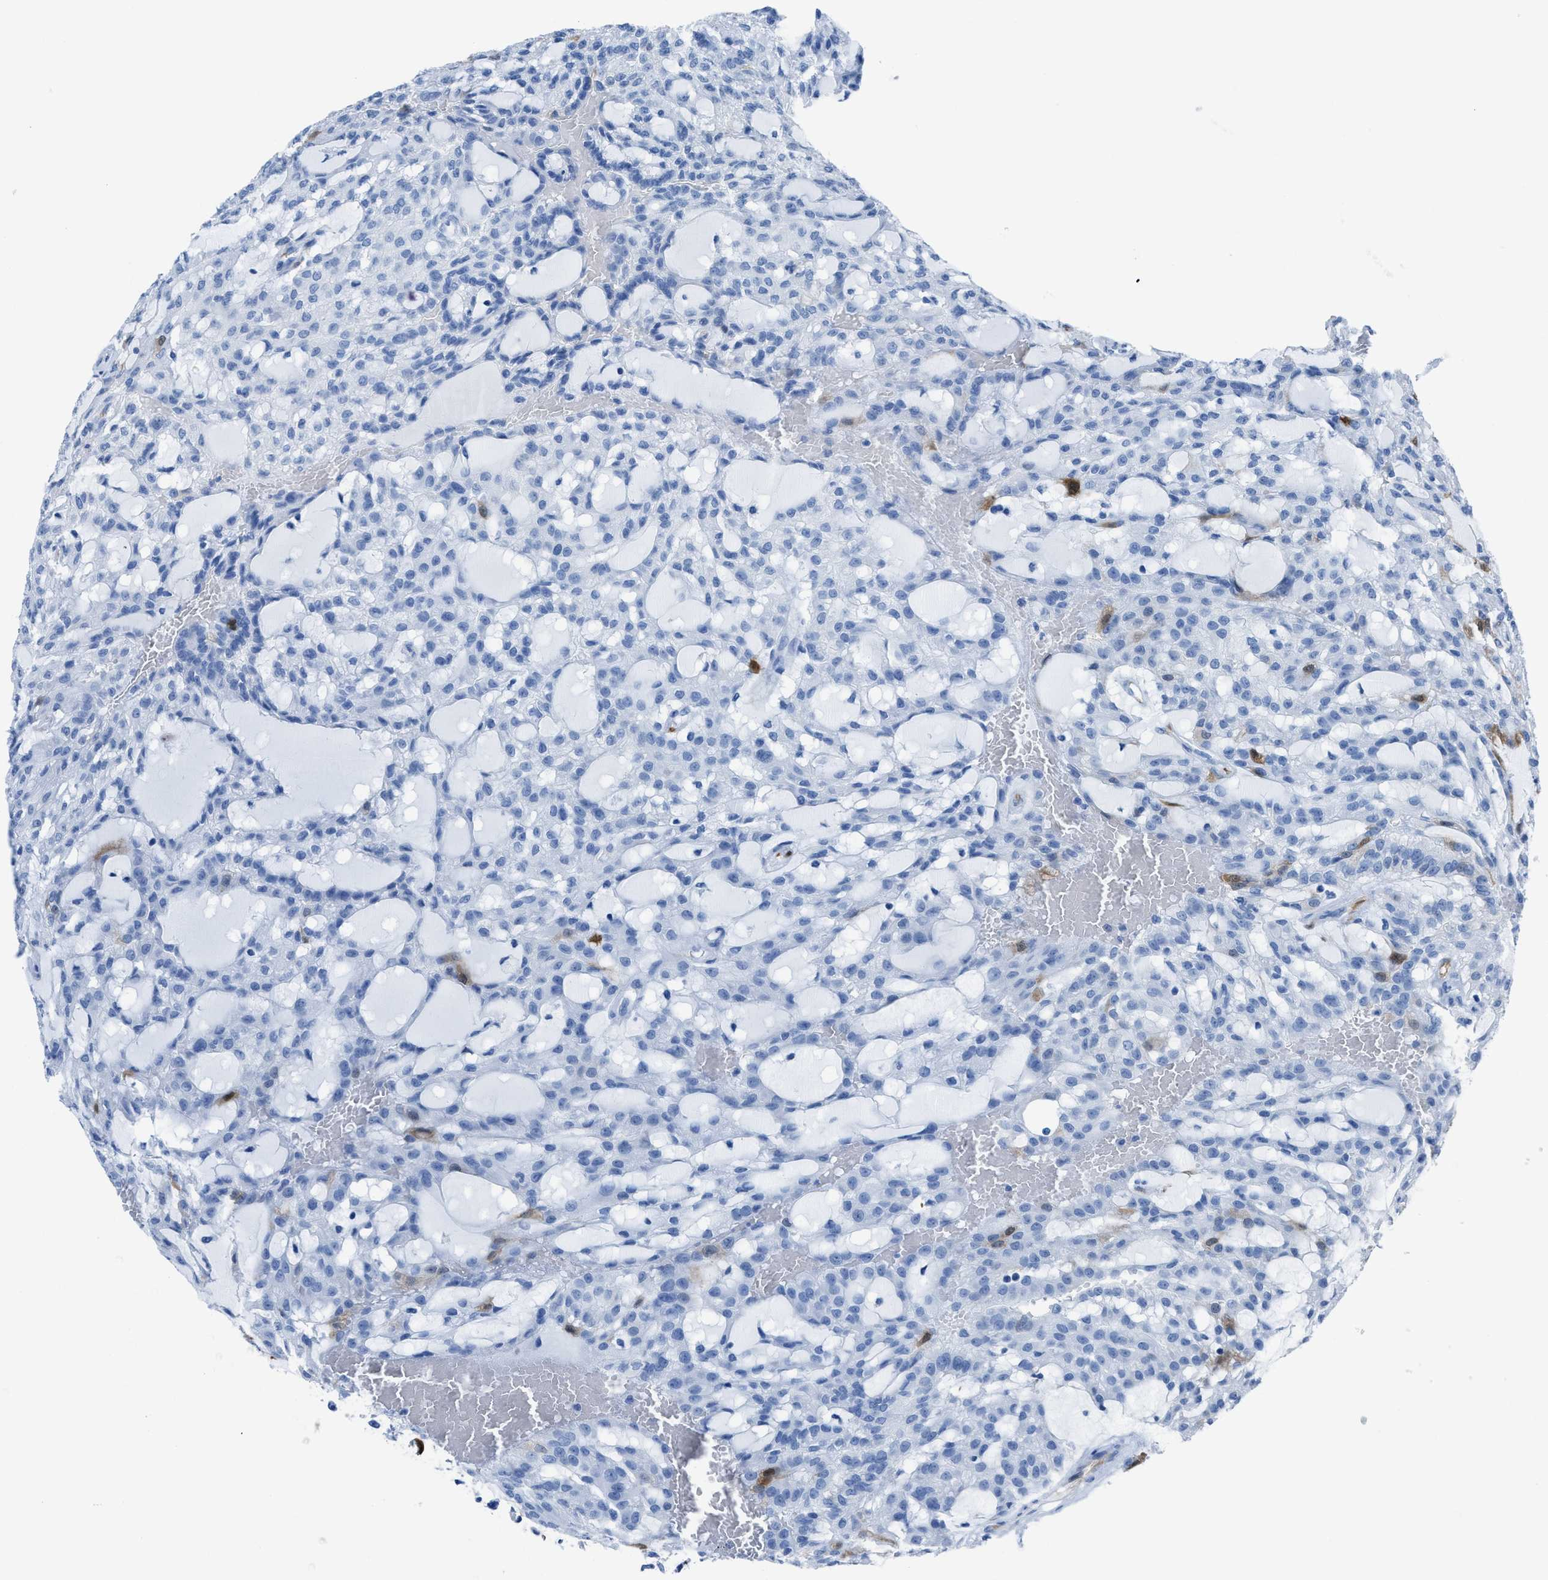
{"staining": {"intensity": "moderate", "quantity": "<25%", "location": "cytoplasmic/membranous,nuclear"}, "tissue": "renal cancer", "cell_type": "Tumor cells", "image_type": "cancer", "snomed": [{"axis": "morphology", "description": "Adenocarcinoma, NOS"}, {"axis": "topography", "description": "Kidney"}], "caption": "Renal cancer (adenocarcinoma) tissue reveals moderate cytoplasmic/membranous and nuclear staining in approximately <25% of tumor cells", "gene": "CDKN2A", "patient": {"sex": "male", "age": 63}}